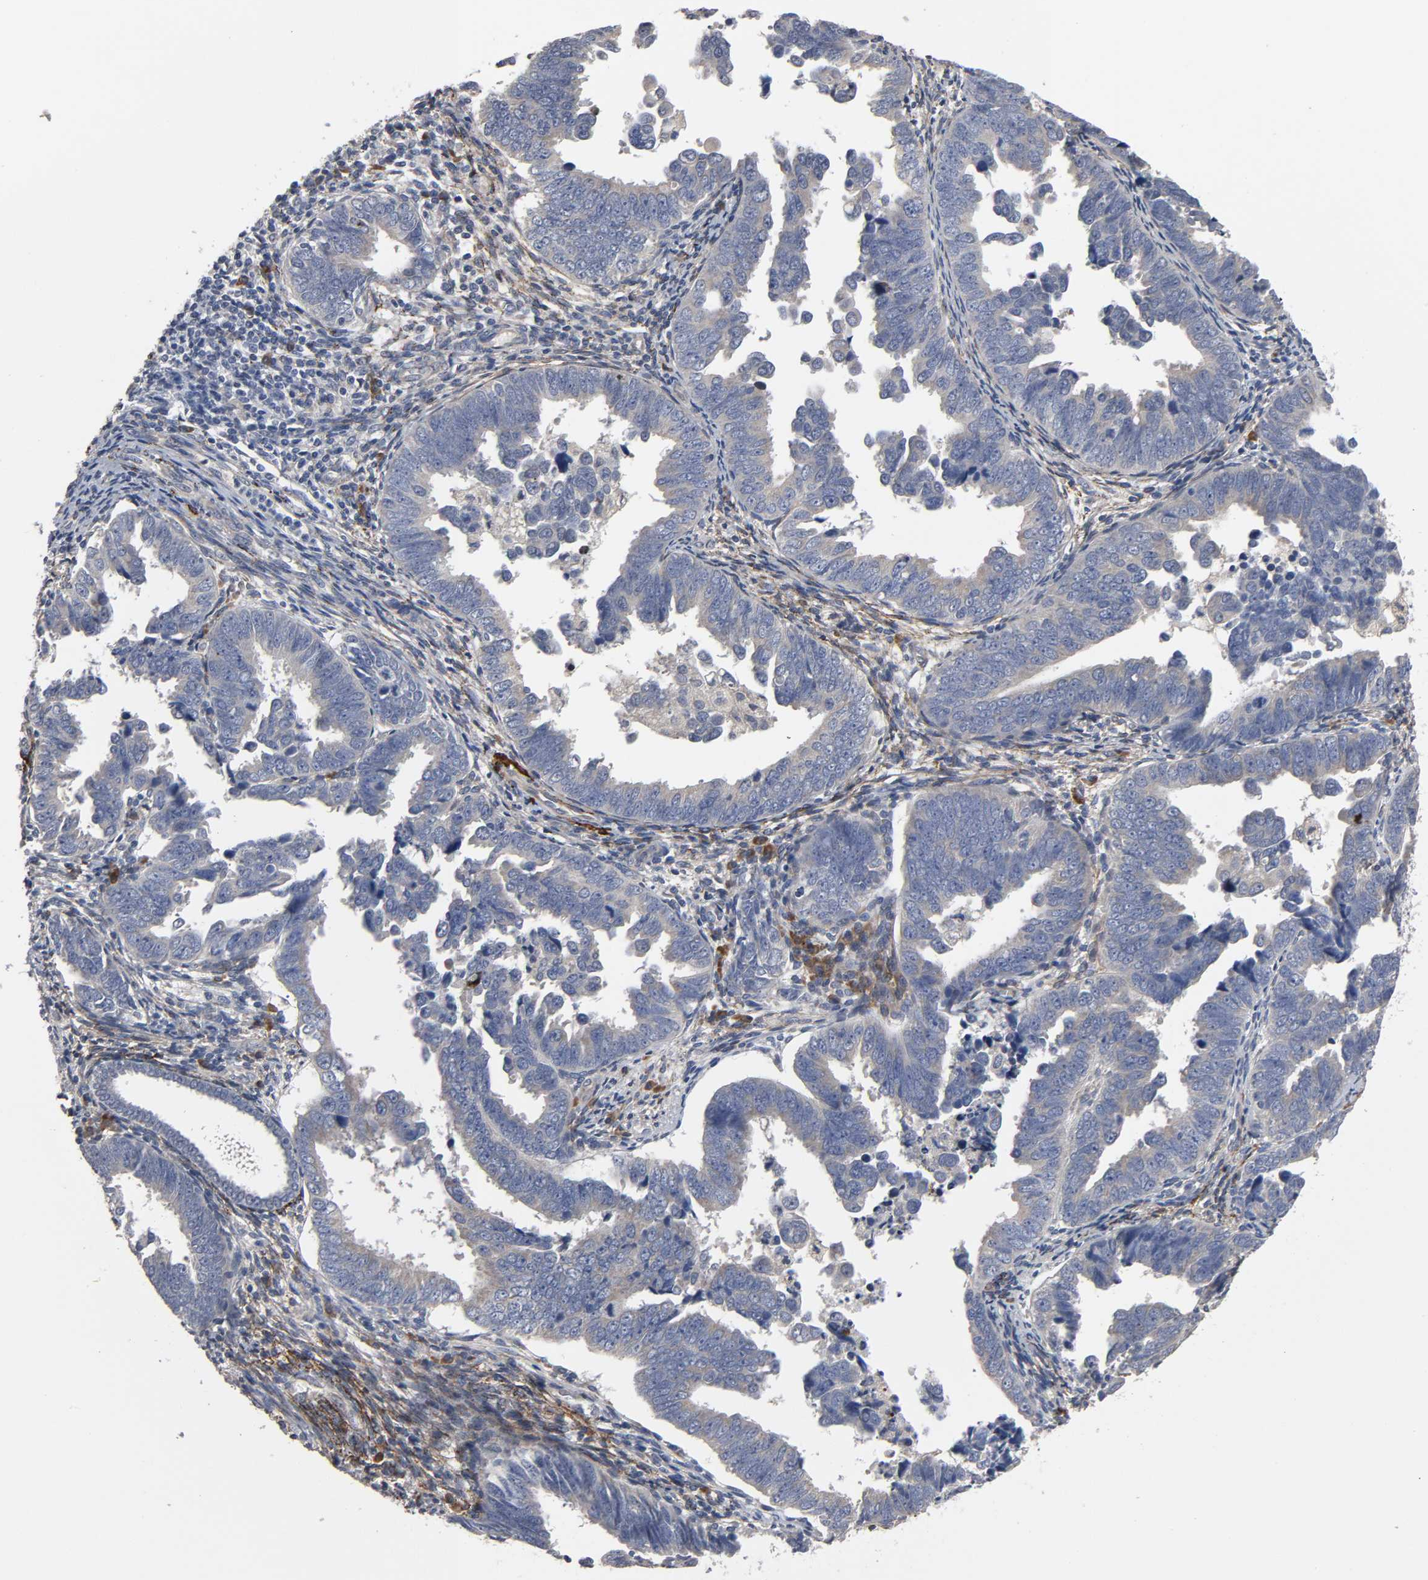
{"staining": {"intensity": "negative", "quantity": "none", "location": "none"}, "tissue": "endometrial cancer", "cell_type": "Tumor cells", "image_type": "cancer", "snomed": [{"axis": "morphology", "description": "Adenocarcinoma, NOS"}, {"axis": "topography", "description": "Endometrium"}], "caption": "There is no significant expression in tumor cells of endometrial adenocarcinoma.", "gene": "HDLBP", "patient": {"sex": "female", "age": 75}}